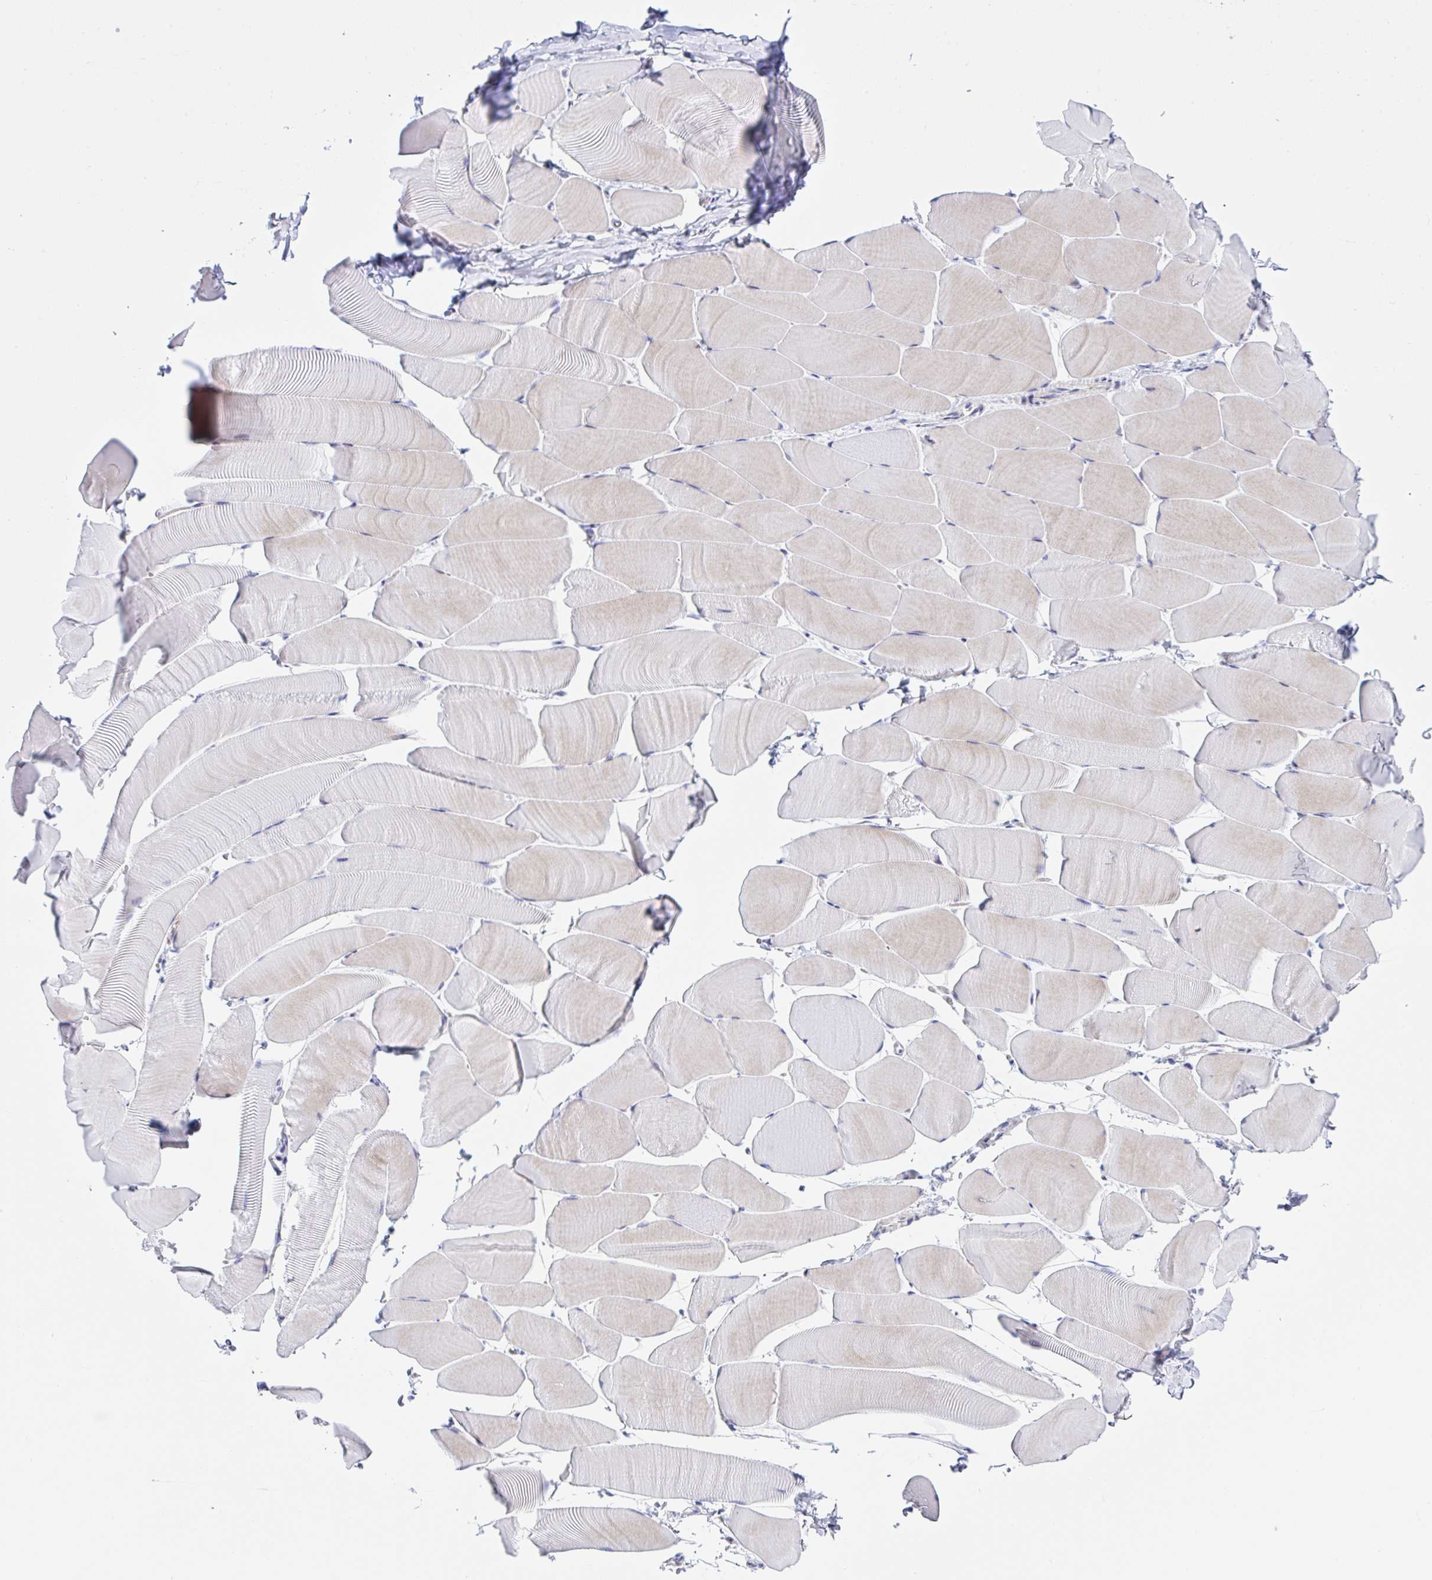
{"staining": {"intensity": "weak", "quantity": "25%-75%", "location": "cytoplasmic/membranous"}, "tissue": "skeletal muscle", "cell_type": "Myocytes", "image_type": "normal", "snomed": [{"axis": "morphology", "description": "Normal tissue, NOS"}, {"axis": "topography", "description": "Skeletal muscle"}], "caption": "Immunohistochemical staining of normal skeletal muscle demonstrates weak cytoplasmic/membranous protein staining in approximately 25%-75% of myocytes. Nuclei are stained in blue.", "gene": "ZNF713", "patient": {"sex": "male", "age": 25}}